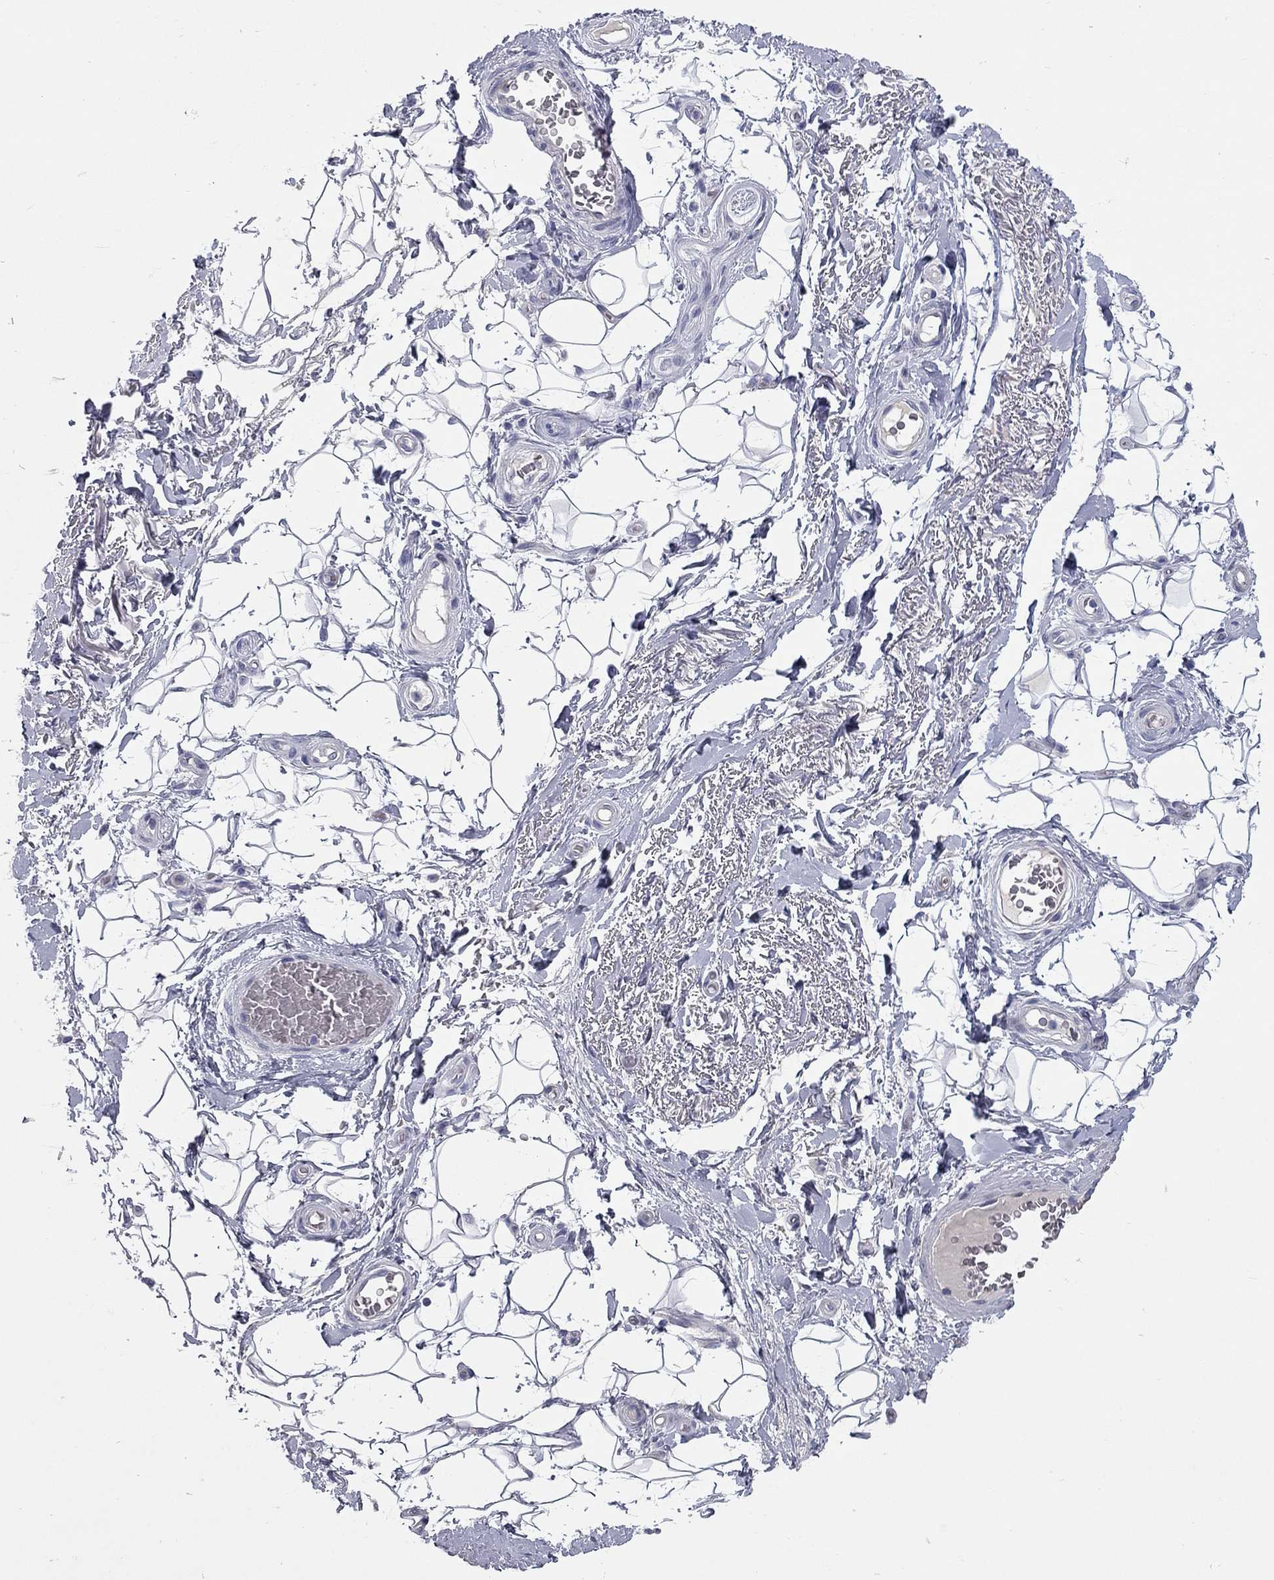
{"staining": {"intensity": "negative", "quantity": "none", "location": "none"}, "tissue": "adipose tissue", "cell_type": "Adipocytes", "image_type": "normal", "snomed": [{"axis": "morphology", "description": "Normal tissue, NOS"}, {"axis": "topography", "description": "Anal"}, {"axis": "topography", "description": "Peripheral nerve tissue"}], "caption": "Immunohistochemistry of normal adipose tissue displays no expression in adipocytes.", "gene": "UNC119B", "patient": {"sex": "male", "age": 53}}